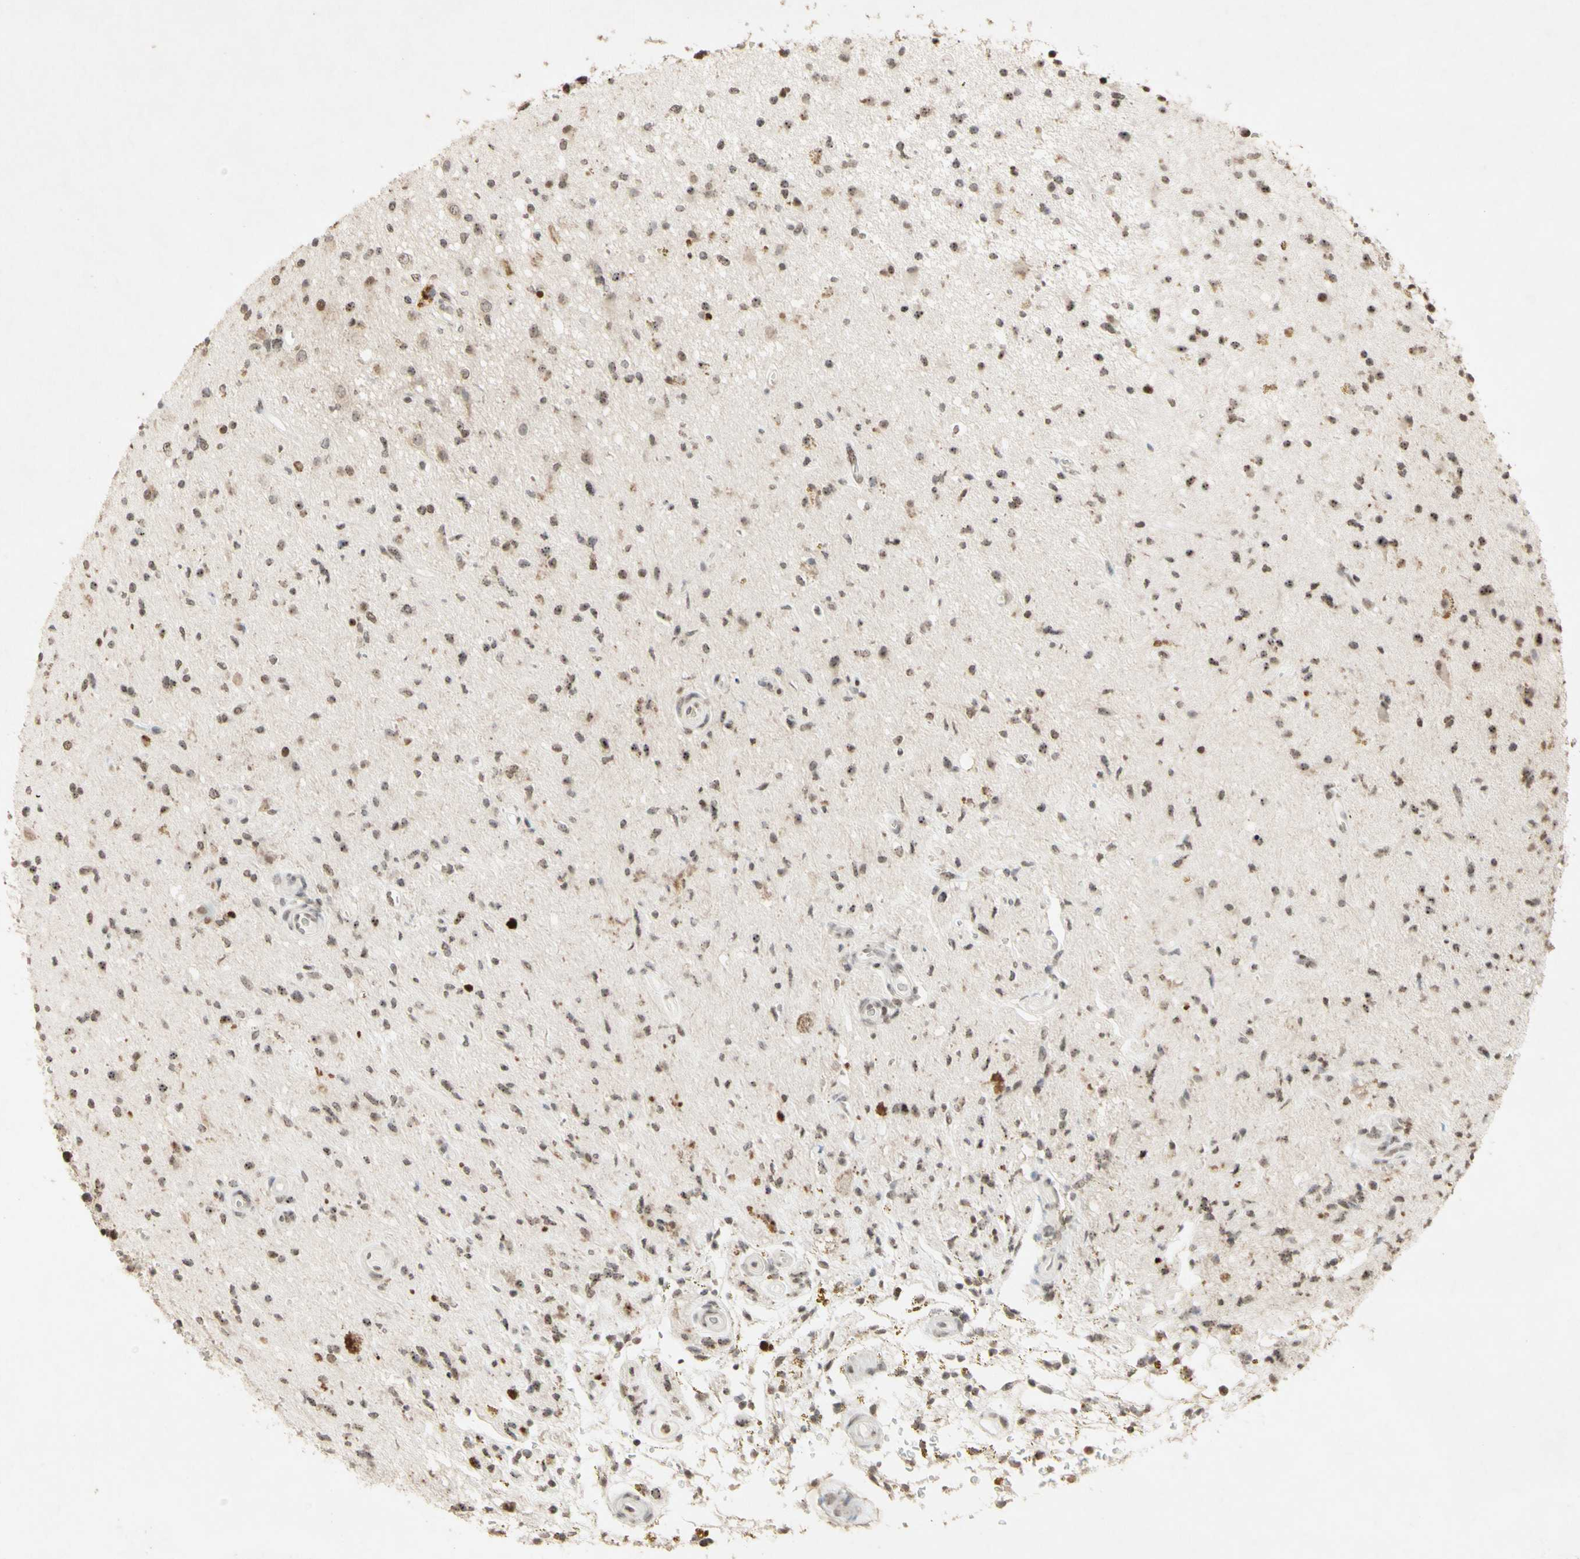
{"staining": {"intensity": "weak", "quantity": "<25%", "location": "nuclear"}, "tissue": "glioma", "cell_type": "Tumor cells", "image_type": "cancer", "snomed": [{"axis": "morphology", "description": "Glioma, malignant, High grade"}, {"axis": "topography", "description": "Brain"}], "caption": "DAB immunohistochemical staining of malignant high-grade glioma exhibits no significant staining in tumor cells.", "gene": "CENPB", "patient": {"sex": "male", "age": 33}}